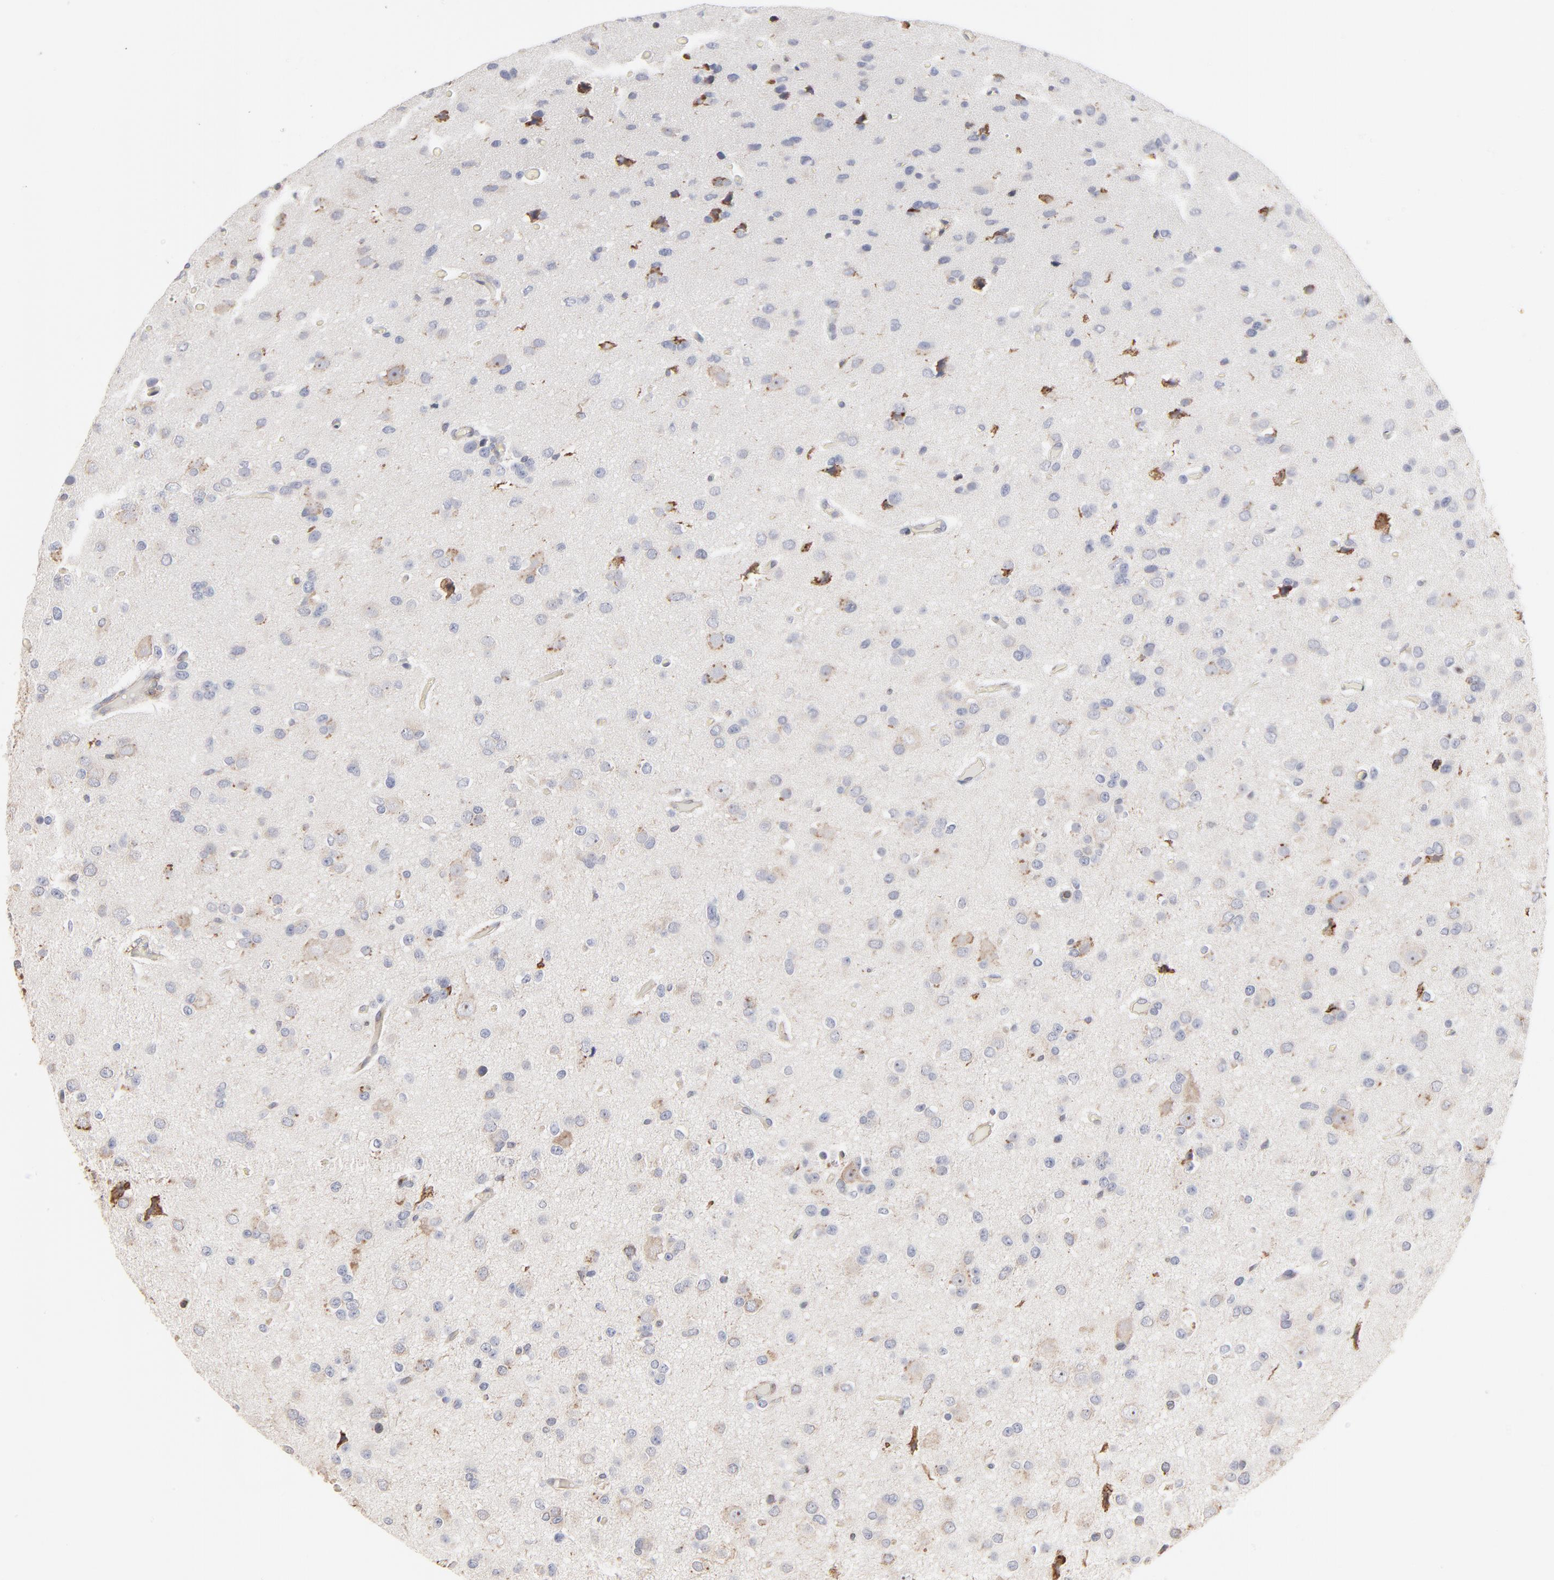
{"staining": {"intensity": "moderate", "quantity": "<25%", "location": "cytoplasmic/membranous"}, "tissue": "glioma", "cell_type": "Tumor cells", "image_type": "cancer", "snomed": [{"axis": "morphology", "description": "Glioma, malignant, Low grade"}, {"axis": "topography", "description": "Brain"}], "caption": "High-power microscopy captured an immunohistochemistry (IHC) image of glioma, revealing moderate cytoplasmic/membranous expression in about <25% of tumor cells.", "gene": "RNF213", "patient": {"sex": "male", "age": 42}}